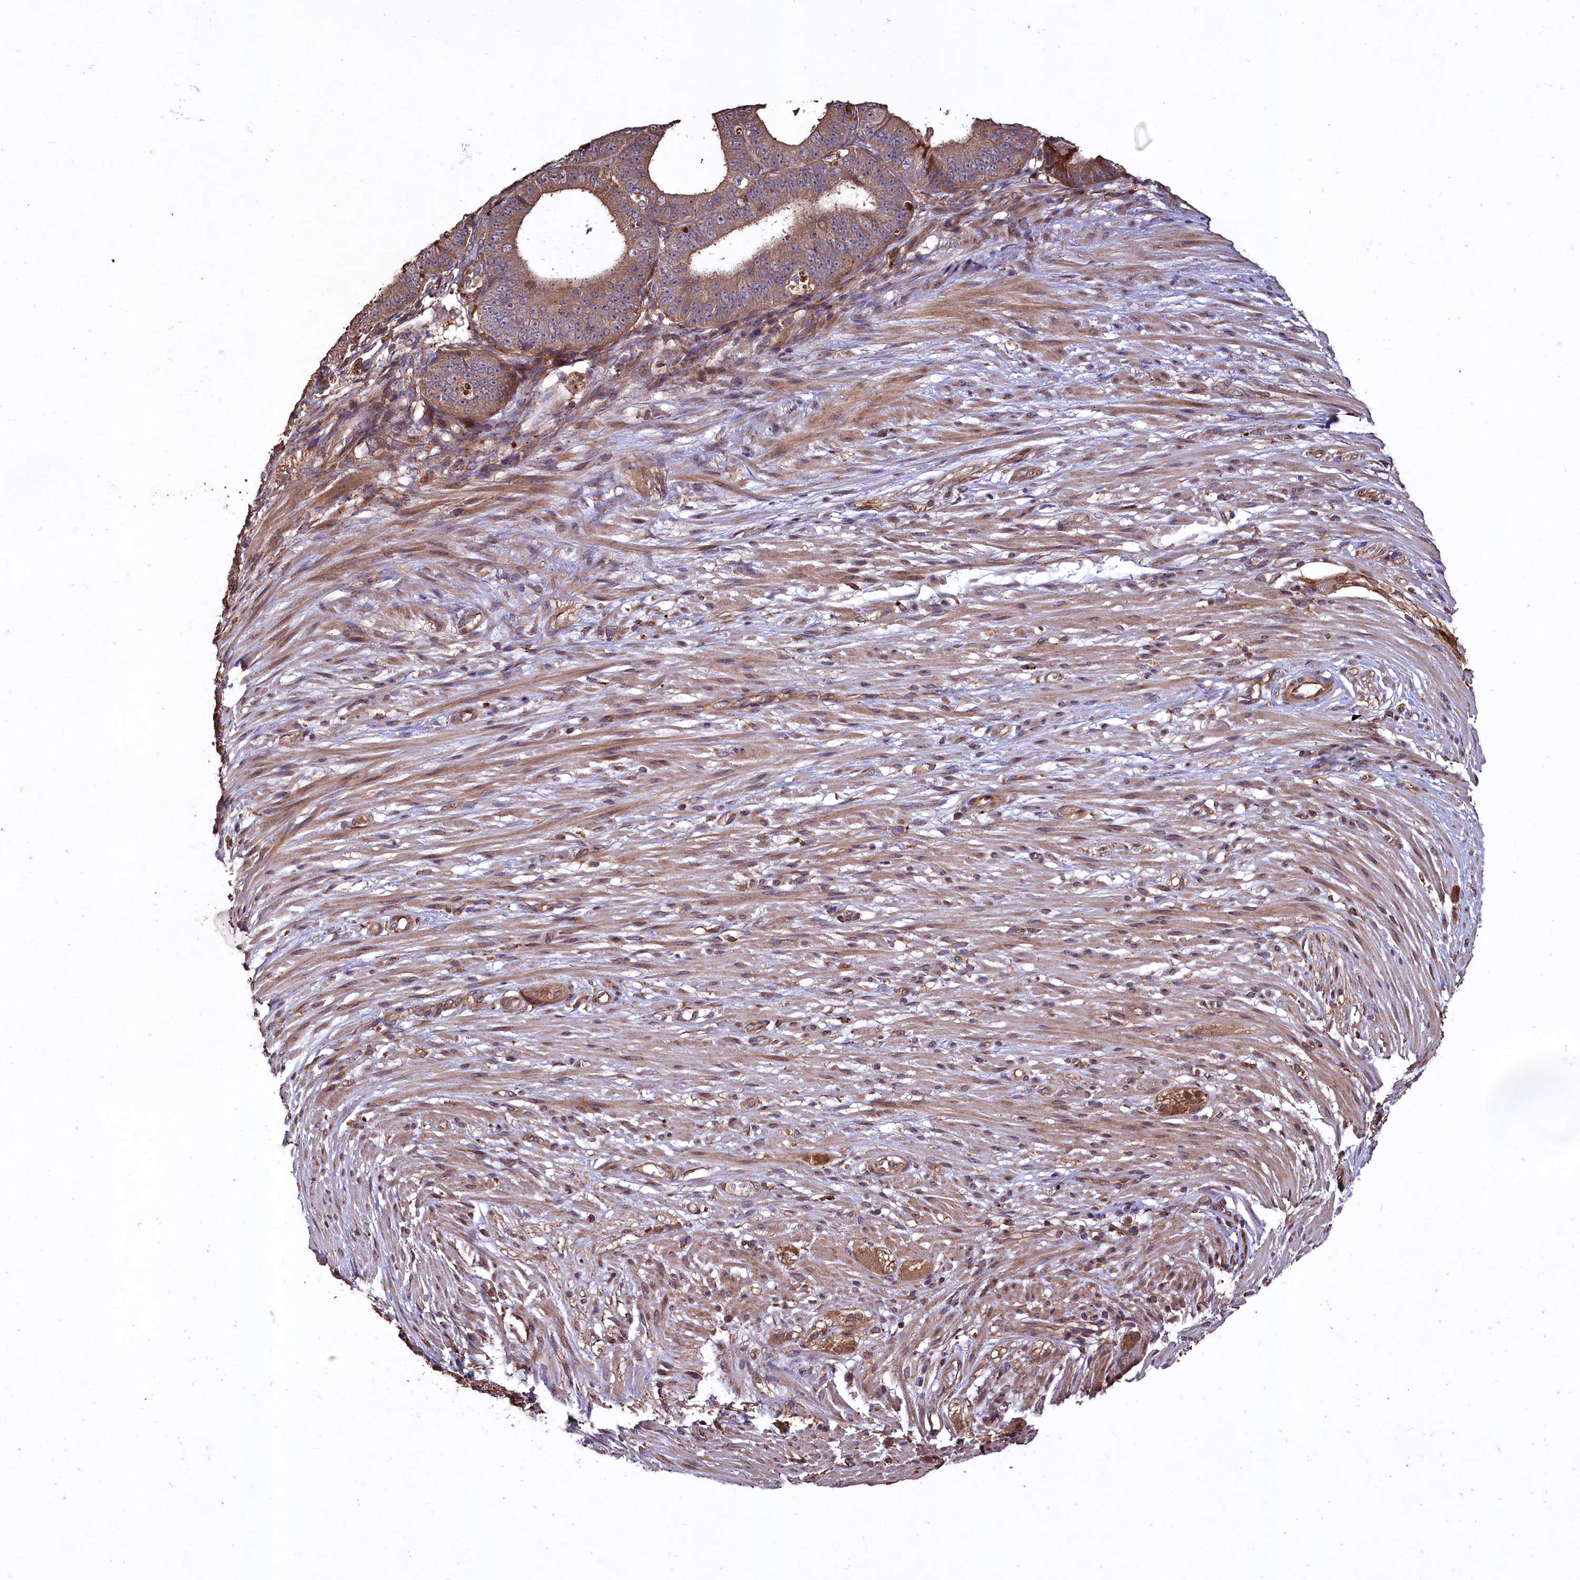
{"staining": {"intensity": "moderate", "quantity": ">75%", "location": "cytoplasmic/membranous"}, "tissue": "ovarian cancer", "cell_type": "Tumor cells", "image_type": "cancer", "snomed": [{"axis": "morphology", "description": "Carcinoma, endometroid"}, {"axis": "topography", "description": "Appendix"}, {"axis": "topography", "description": "Ovary"}], "caption": "High-magnification brightfield microscopy of ovarian cancer (endometroid carcinoma) stained with DAB (3,3'-diaminobenzidine) (brown) and counterstained with hematoxylin (blue). tumor cells exhibit moderate cytoplasmic/membranous staining is appreciated in approximately>75% of cells. Nuclei are stained in blue.", "gene": "TMEM98", "patient": {"sex": "female", "age": 42}}